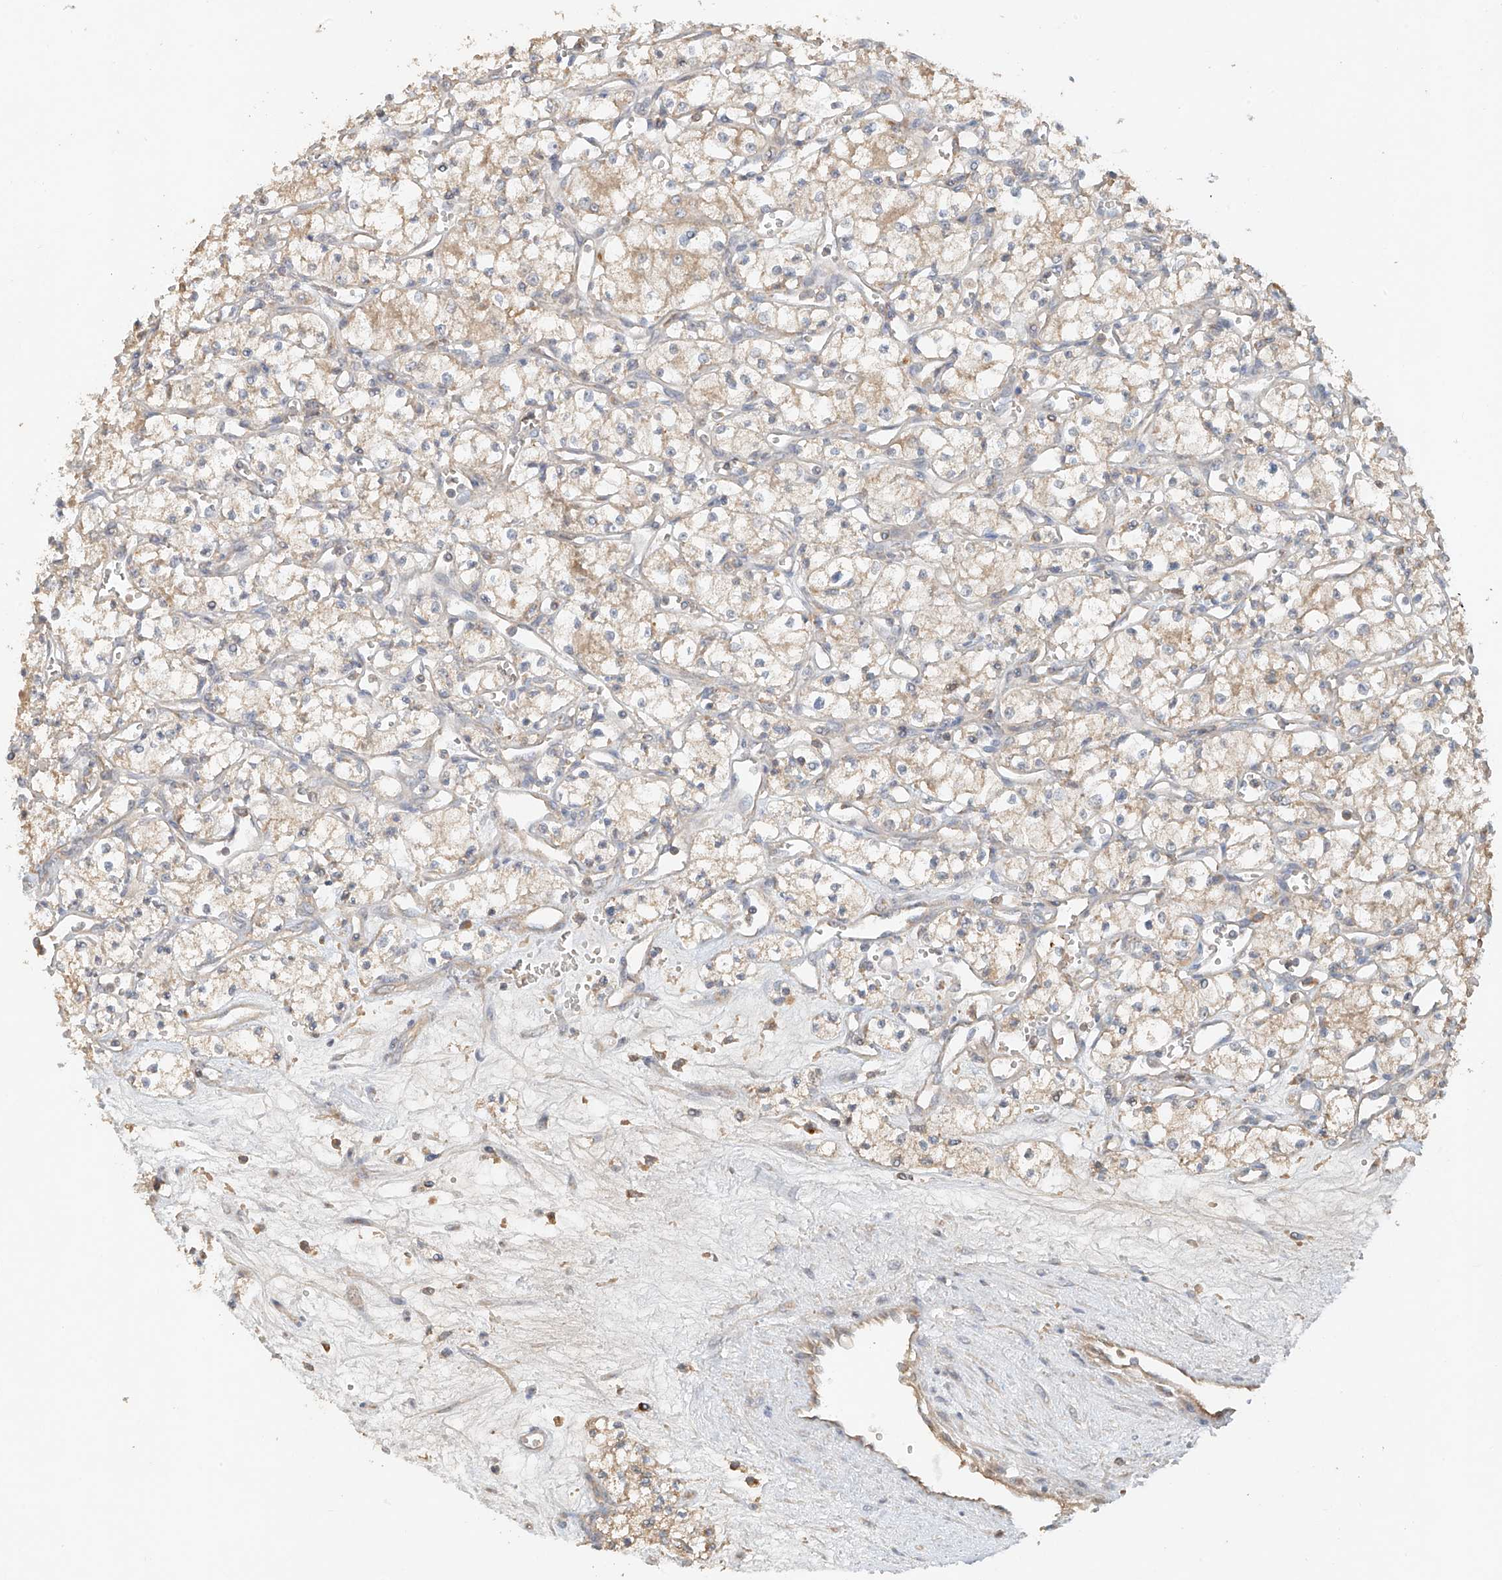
{"staining": {"intensity": "weak", "quantity": "25%-75%", "location": "cytoplasmic/membranous"}, "tissue": "renal cancer", "cell_type": "Tumor cells", "image_type": "cancer", "snomed": [{"axis": "morphology", "description": "Adenocarcinoma, NOS"}, {"axis": "topography", "description": "Kidney"}], "caption": "This photomicrograph exhibits IHC staining of human renal adenocarcinoma, with low weak cytoplasmic/membranous expression in approximately 25%-75% of tumor cells.", "gene": "GNB1L", "patient": {"sex": "male", "age": 59}}